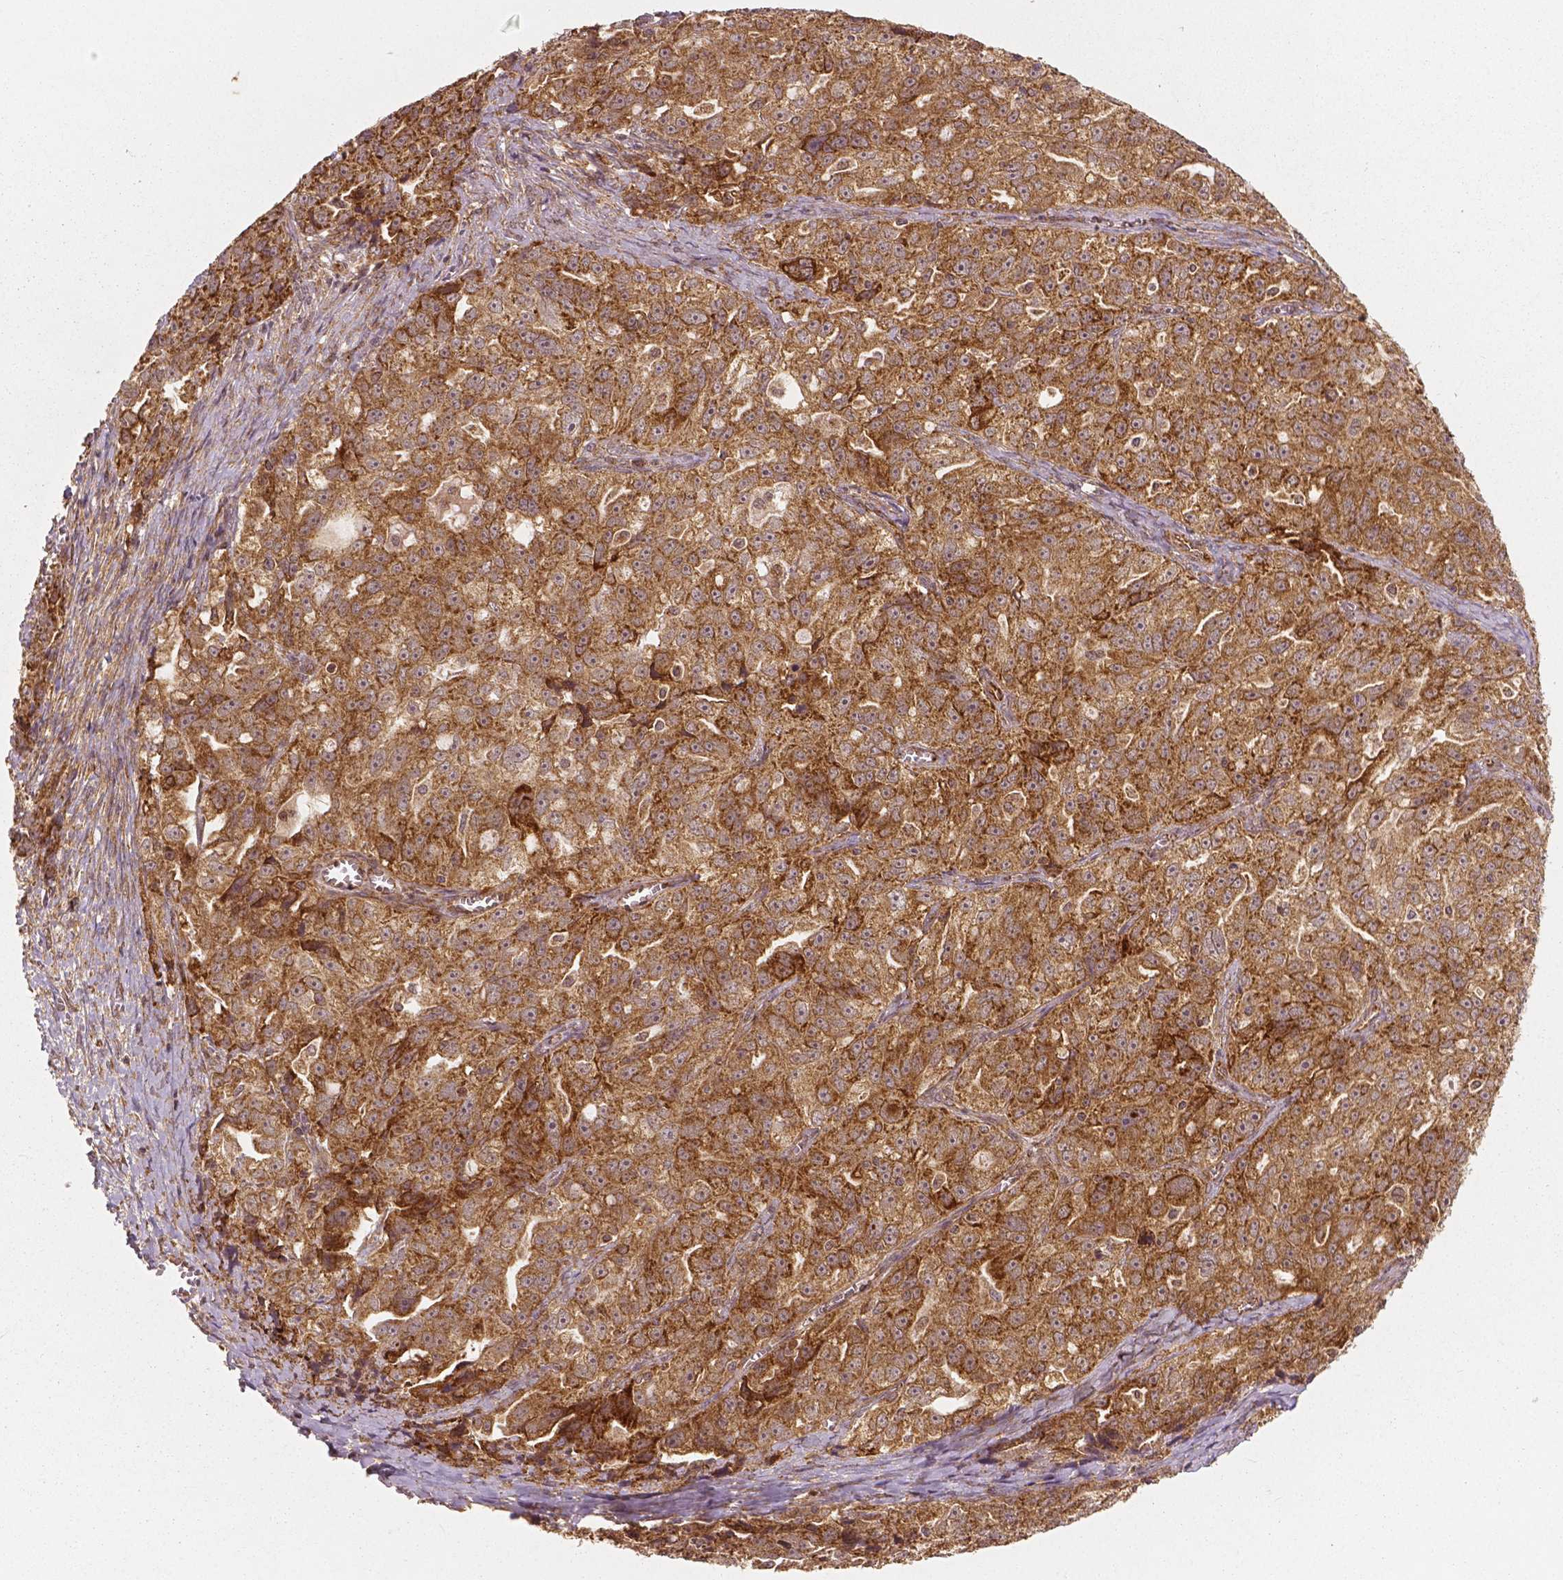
{"staining": {"intensity": "strong", "quantity": ">75%", "location": "cytoplasmic/membranous"}, "tissue": "ovarian cancer", "cell_type": "Tumor cells", "image_type": "cancer", "snomed": [{"axis": "morphology", "description": "Cystadenocarcinoma, serous, NOS"}, {"axis": "topography", "description": "Ovary"}], "caption": "Ovarian cancer (serous cystadenocarcinoma) was stained to show a protein in brown. There is high levels of strong cytoplasmic/membranous expression in about >75% of tumor cells.", "gene": "PGAM5", "patient": {"sex": "female", "age": 51}}